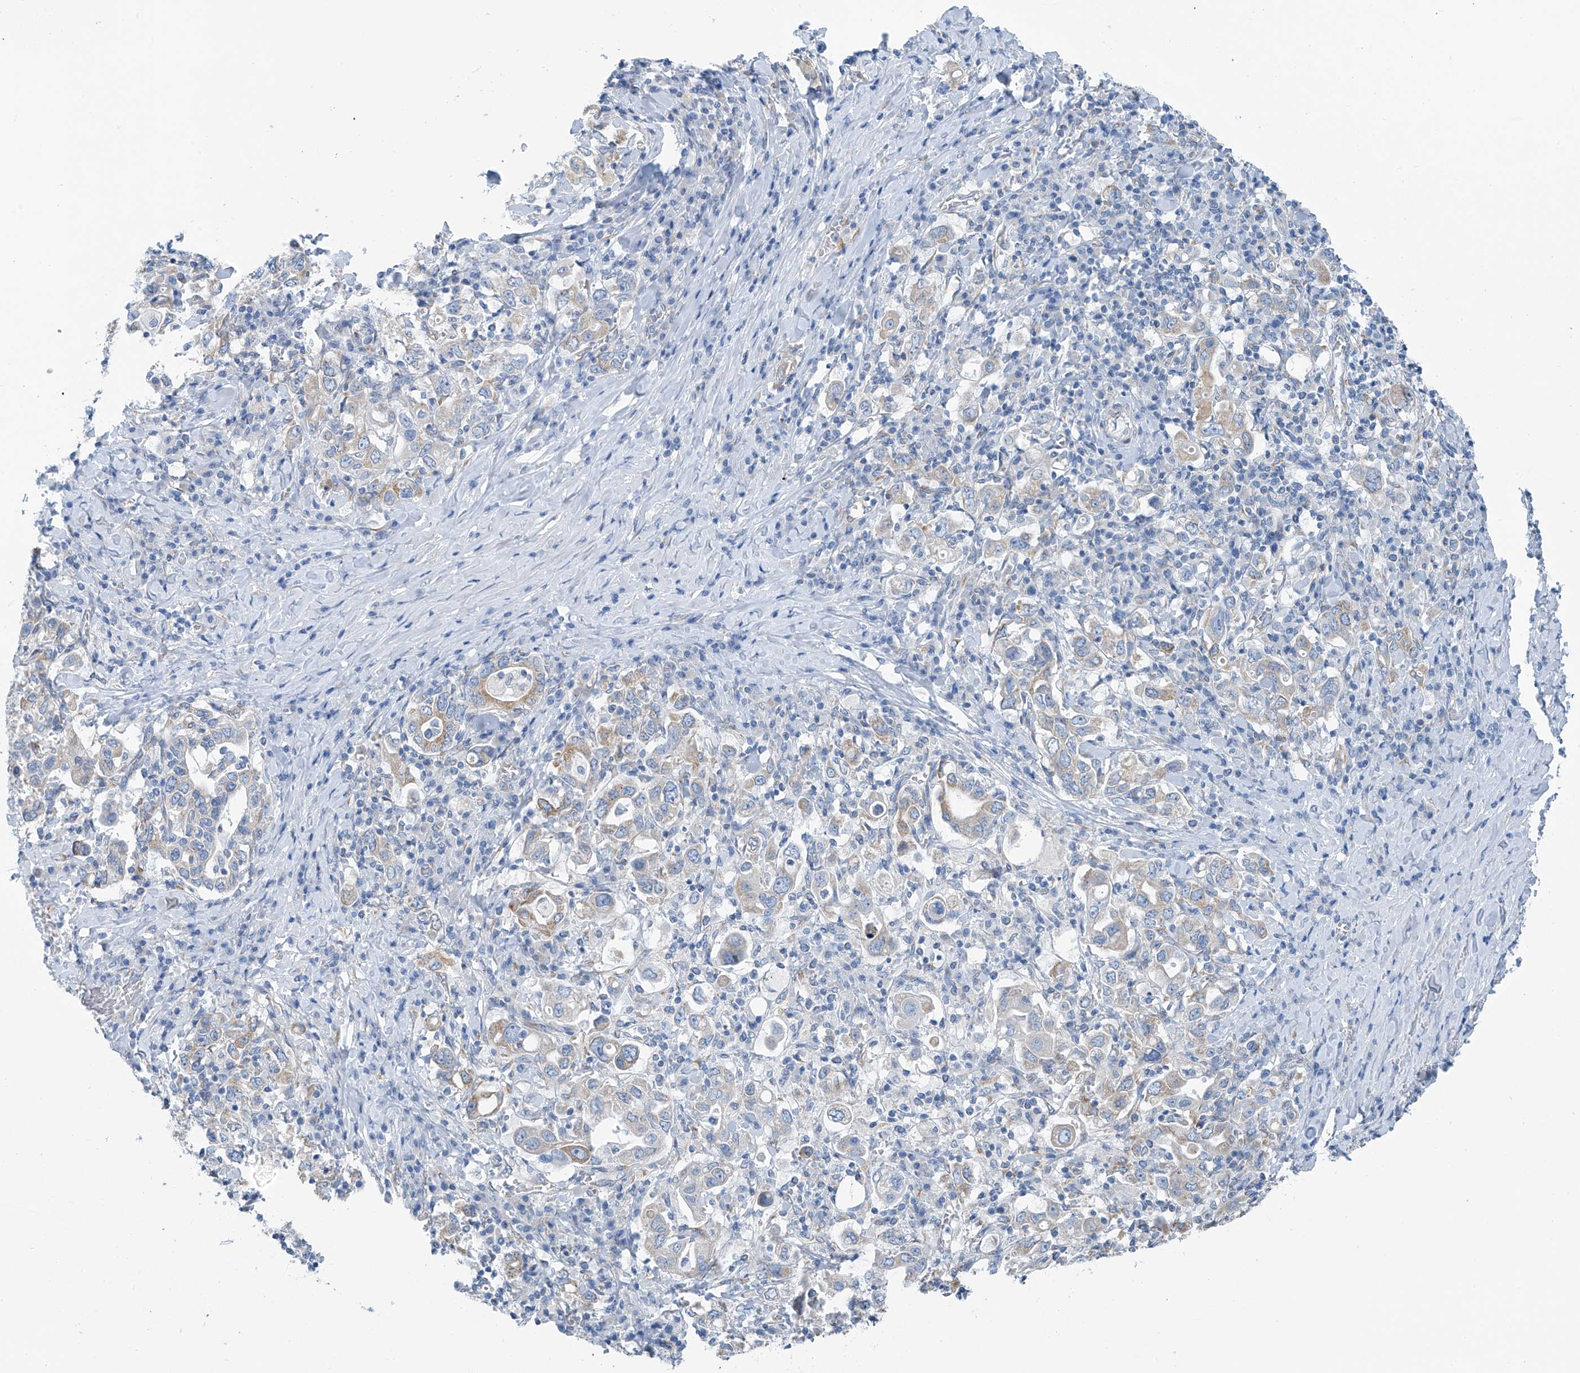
{"staining": {"intensity": "weak", "quantity": "<25%", "location": "cytoplasmic/membranous"}, "tissue": "stomach cancer", "cell_type": "Tumor cells", "image_type": "cancer", "snomed": [{"axis": "morphology", "description": "Adenocarcinoma, NOS"}, {"axis": "topography", "description": "Stomach, upper"}], "caption": "IHC of human adenocarcinoma (stomach) shows no positivity in tumor cells.", "gene": "RCN2", "patient": {"sex": "male", "age": 62}}